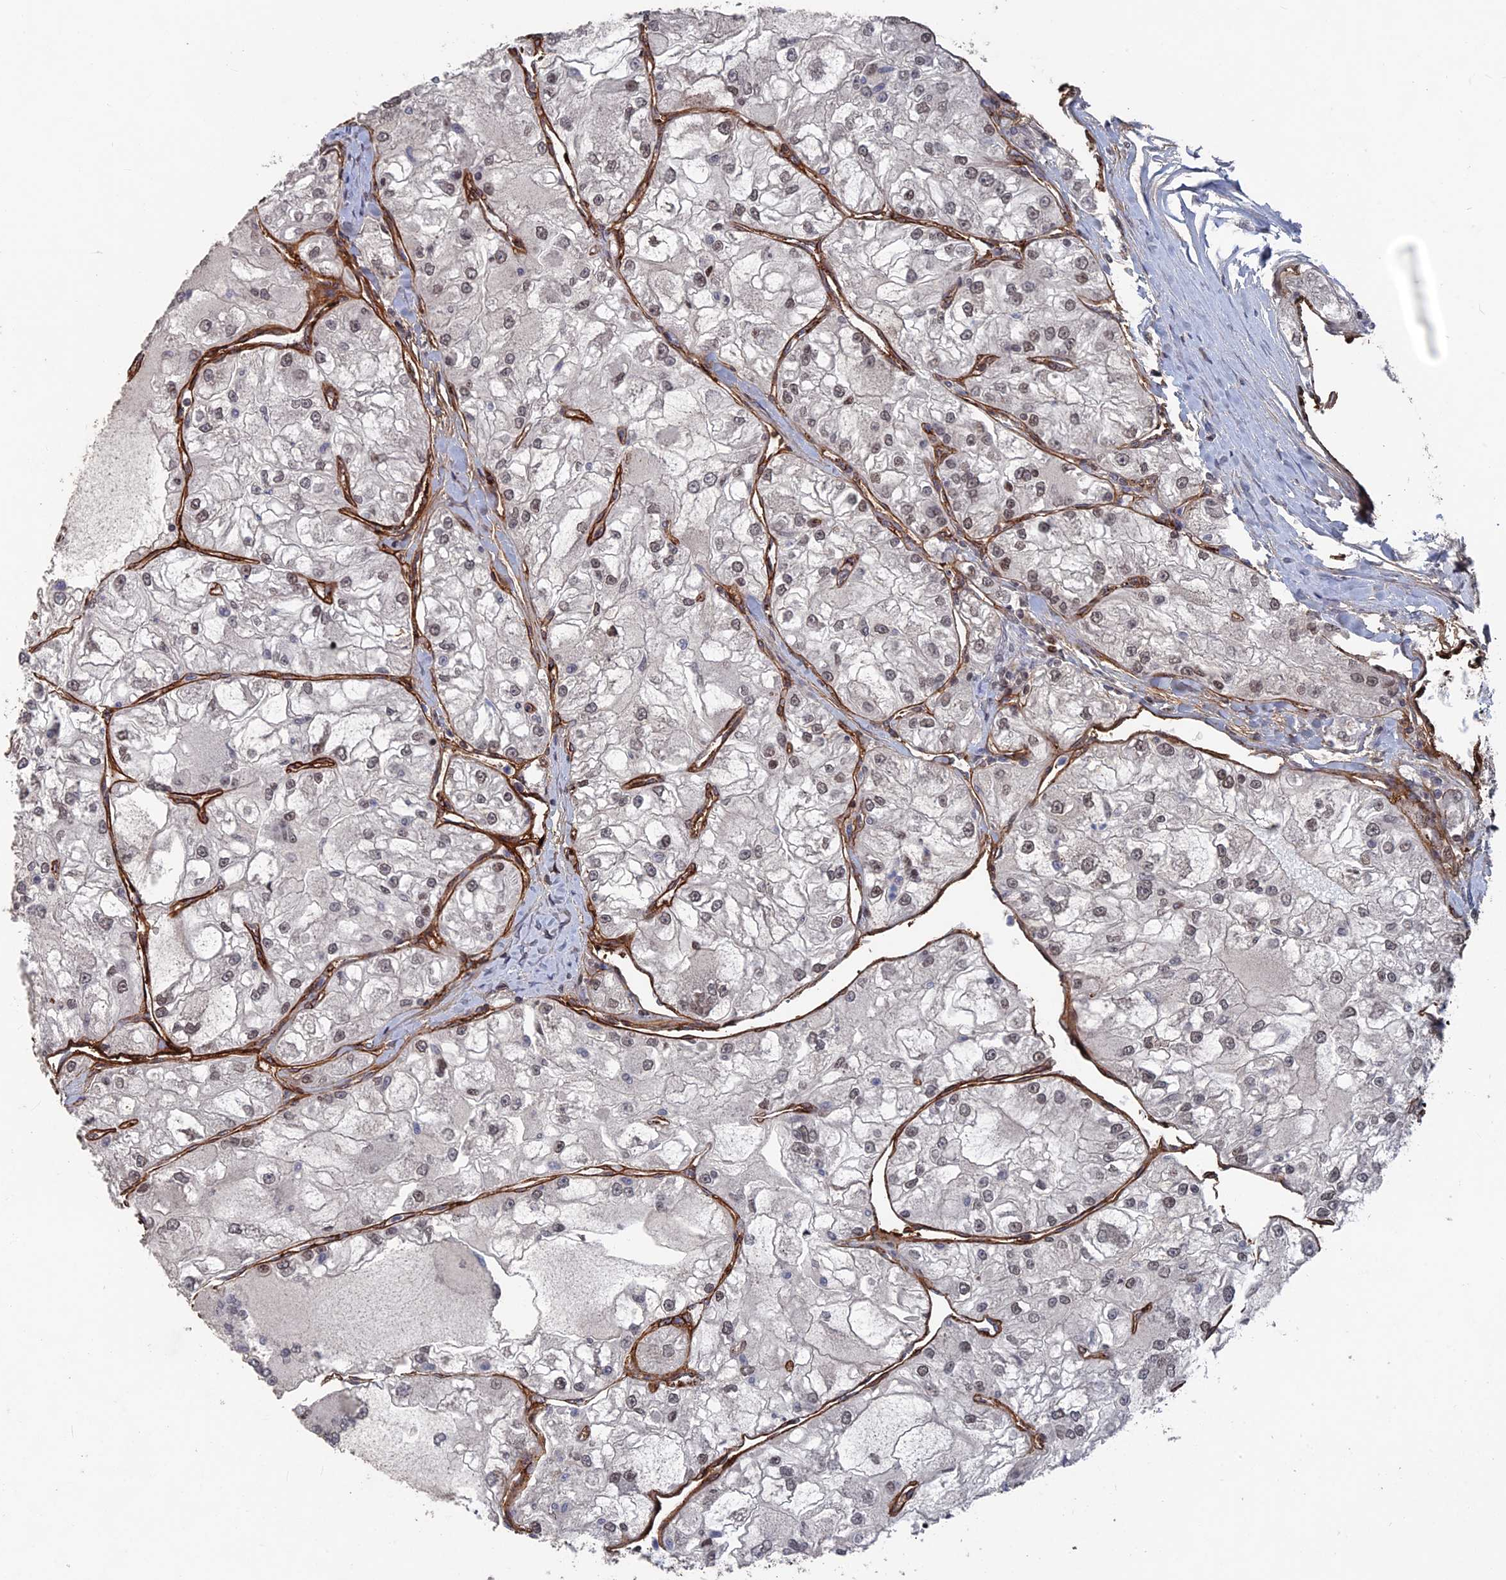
{"staining": {"intensity": "negative", "quantity": "none", "location": "none"}, "tissue": "renal cancer", "cell_type": "Tumor cells", "image_type": "cancer", "snomed": [{"axis": "morphology", "description": "Adenocarcinoma, NOS"}, {"axis": "topography", "description": "Kidney"}], "caption": "Tumor cells show no significant expression in renal adenocarcinoma.", "gene": "SH3D21", "patient": {"sex": "female", "age": 72}}